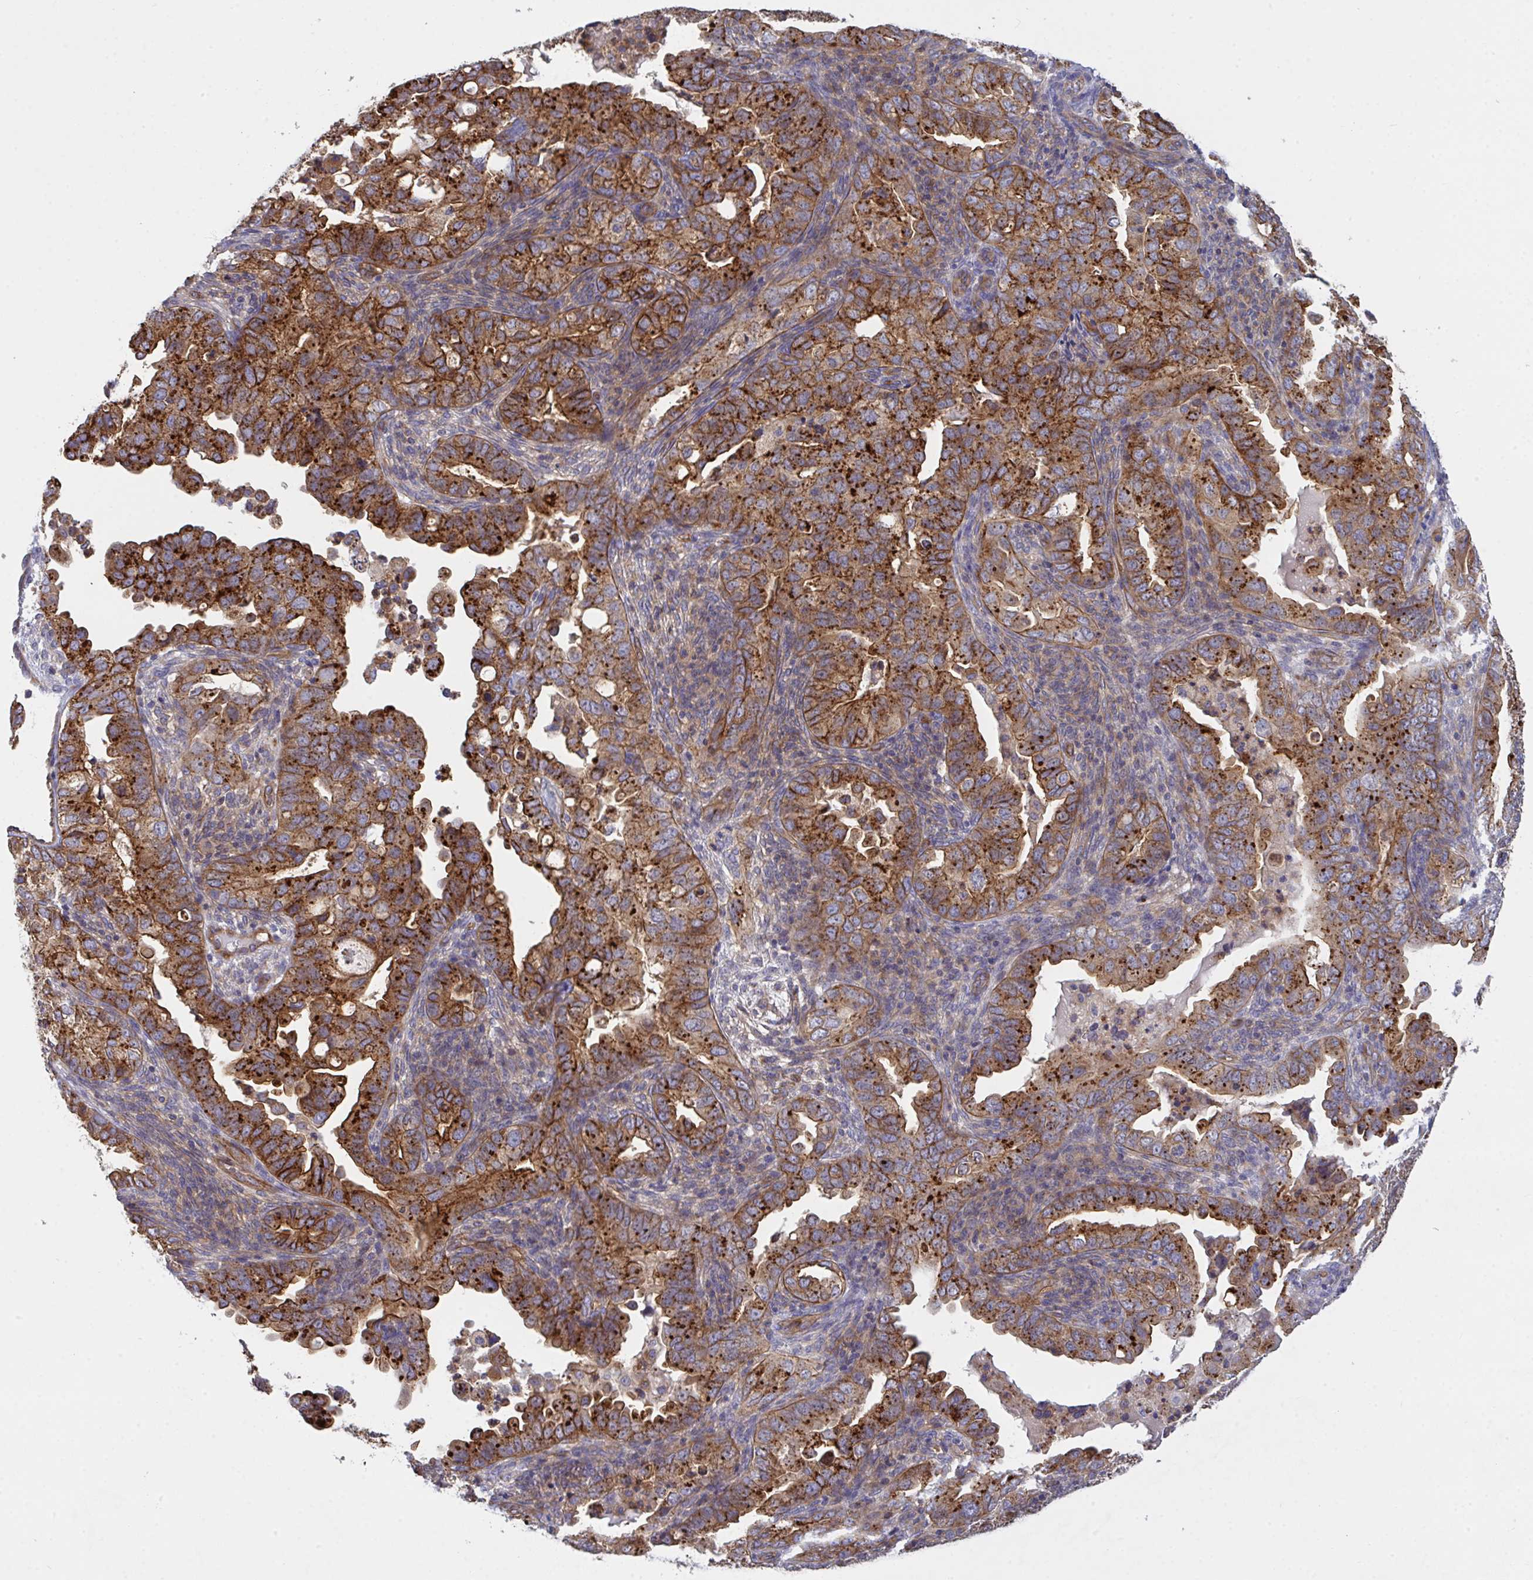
{"staining": {"intensity": "strong", "quantity": ">75%", "location": "cytoplasmic/membranous"}, "tissue": "endometrial cancer", "cell_type": "Tumor cells", "image_type": "cancer", "snomed": [{"axis": "morphology", "description": "Adenocarcinoma, NOS"}, {"axis": "topography", "description": "Endometrium"}], "caption": "About >75% of tumor cells in endometrial cancer reveal strong cytoplasmic/membranous protein expression as visualized by brown immunohistochemical staining.", "gene": "C4orf36", "patient": {"sex": "female", "age": 57}}